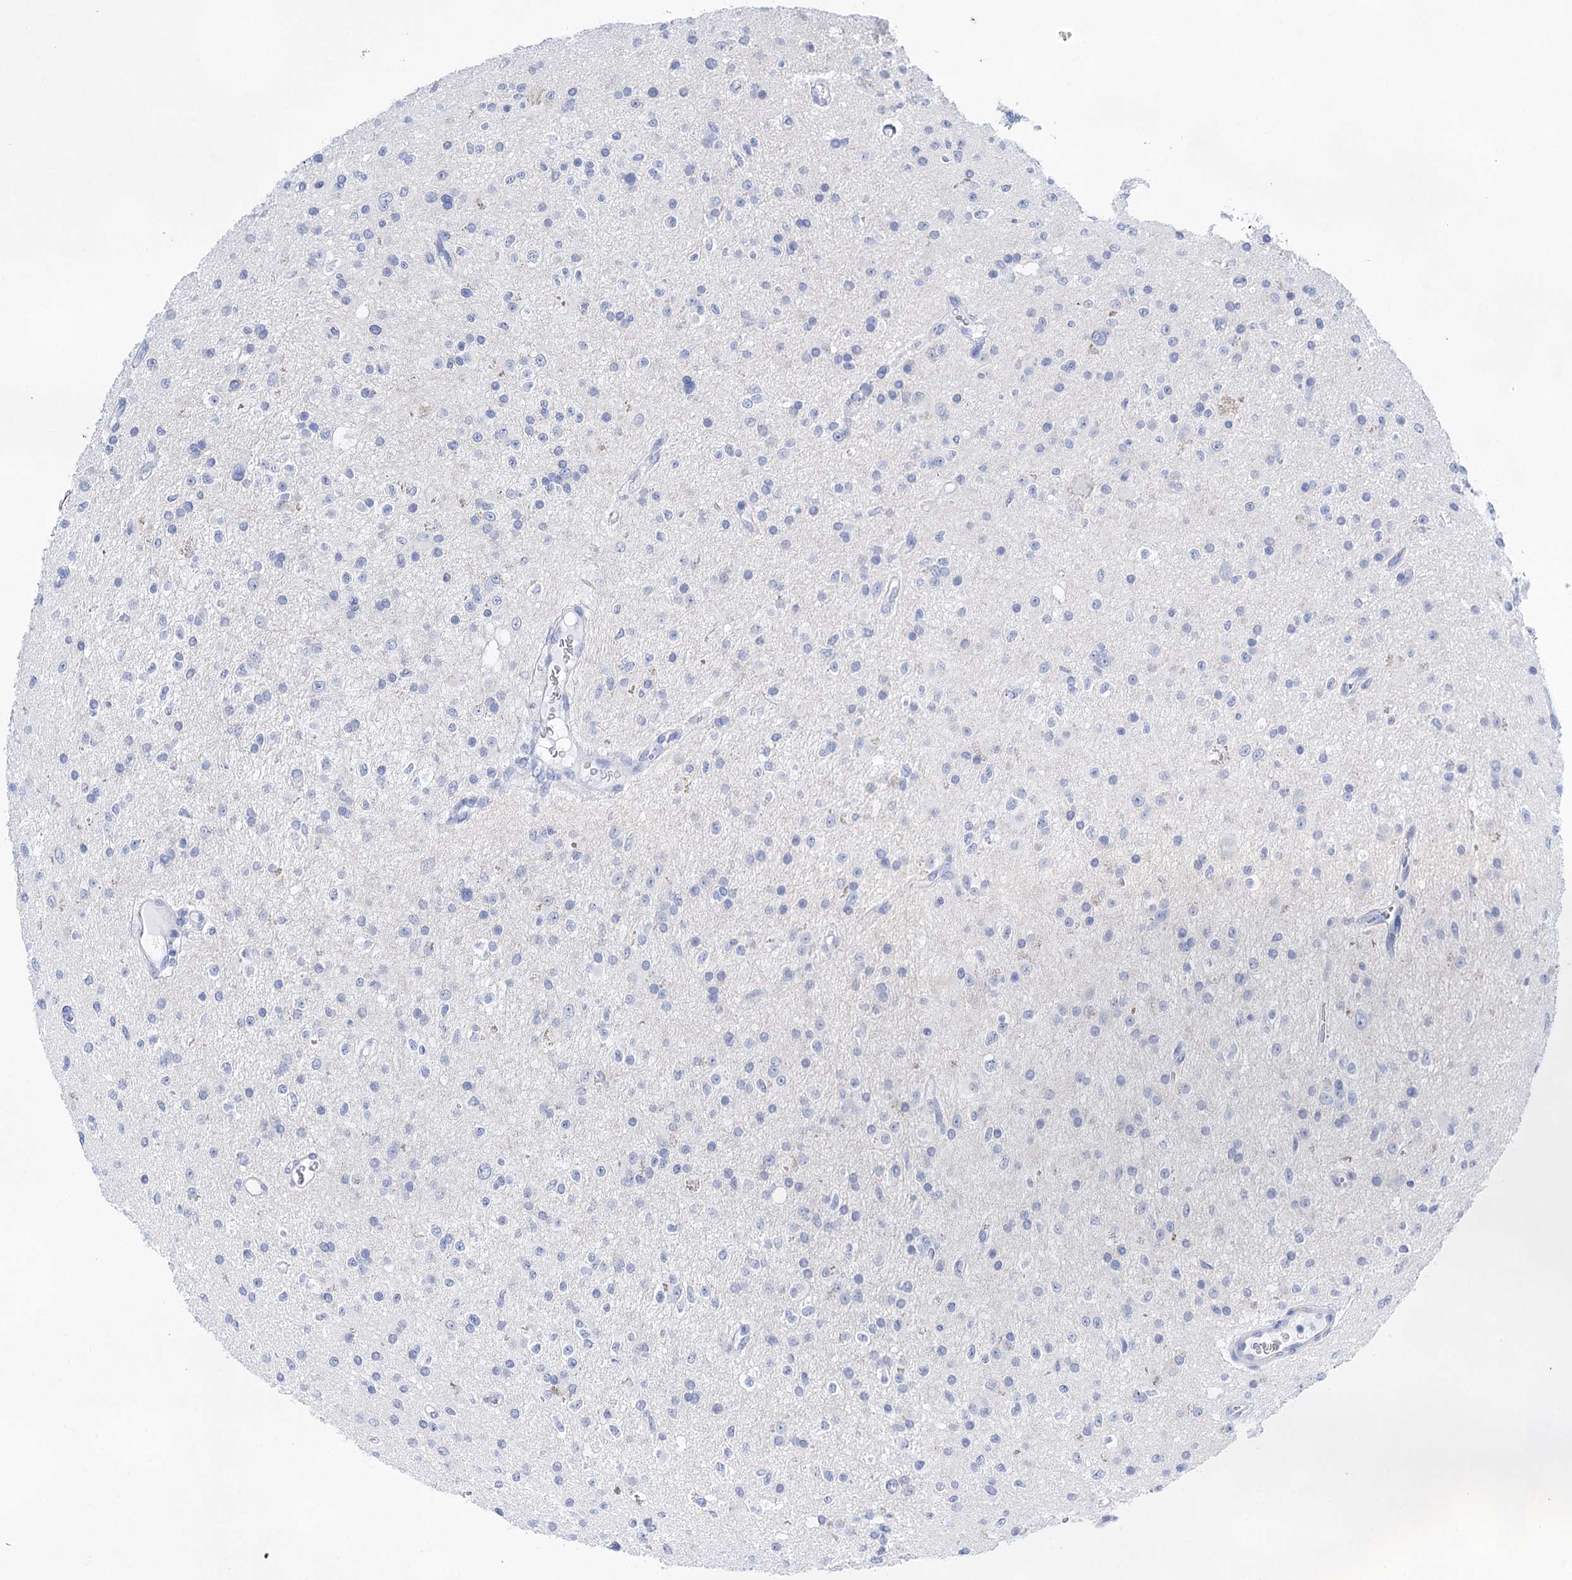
{"staining": {"intensity": "negative", "quantity": "none", "location": "none"}, "tissue": "glioma", "cell_type": "Tumor cells", "image_type": "cancer", "snomed": [{"axis": "morphology", "description": "Glioma, malignant, High grade"}, {"axis": "topography", "description": "Brain"}], "caption": "This is an immunohistochemistry image of glioma. There is no positivity in tumor cells.", "gene": "LALBA", "patient": {"sex": "male", "age": 34}}